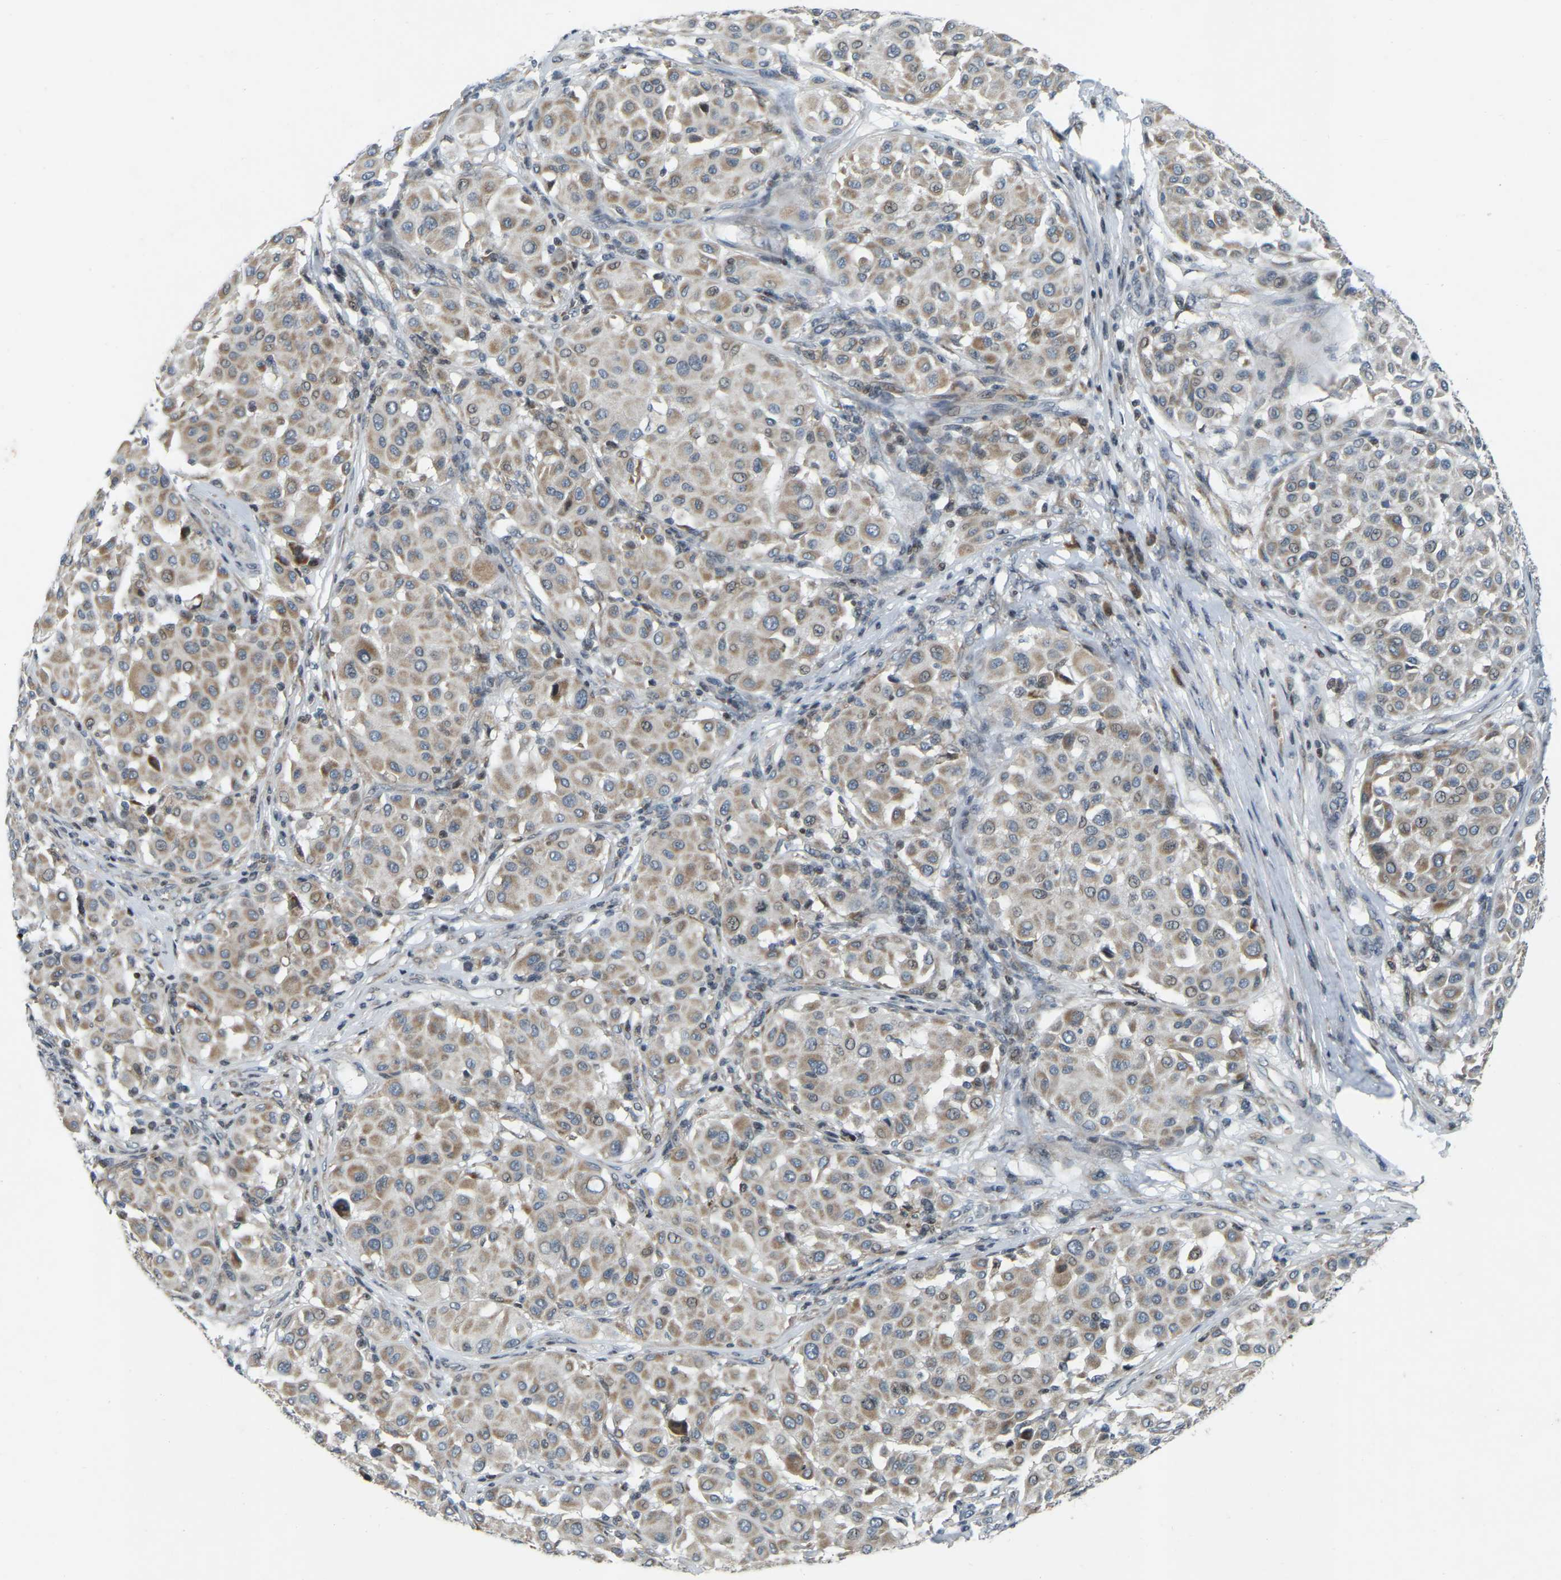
{"staining": {"intensity": "moderate", "quantity": ">75%", "location": "cytoplasmic/membranous"}, "tissue": "melanoma", "cell_type": "Tumor cells", "image_type": "cancer", "snomed": [{"axis": "morphology", "description": "Malignant melanoma, Metastatic site"}, {"axis": "topography", "description": "Soft tissue"}], "caption": "An immunohistochemistry (IHC) micrograph of tumor tissue is shown. Protein staining in brown highlights moderate cytoplasmic/membranous positivity in melanoma within tumor cells.", "gene": "PARL", "patient": {"sex": "male", "age": 41}}